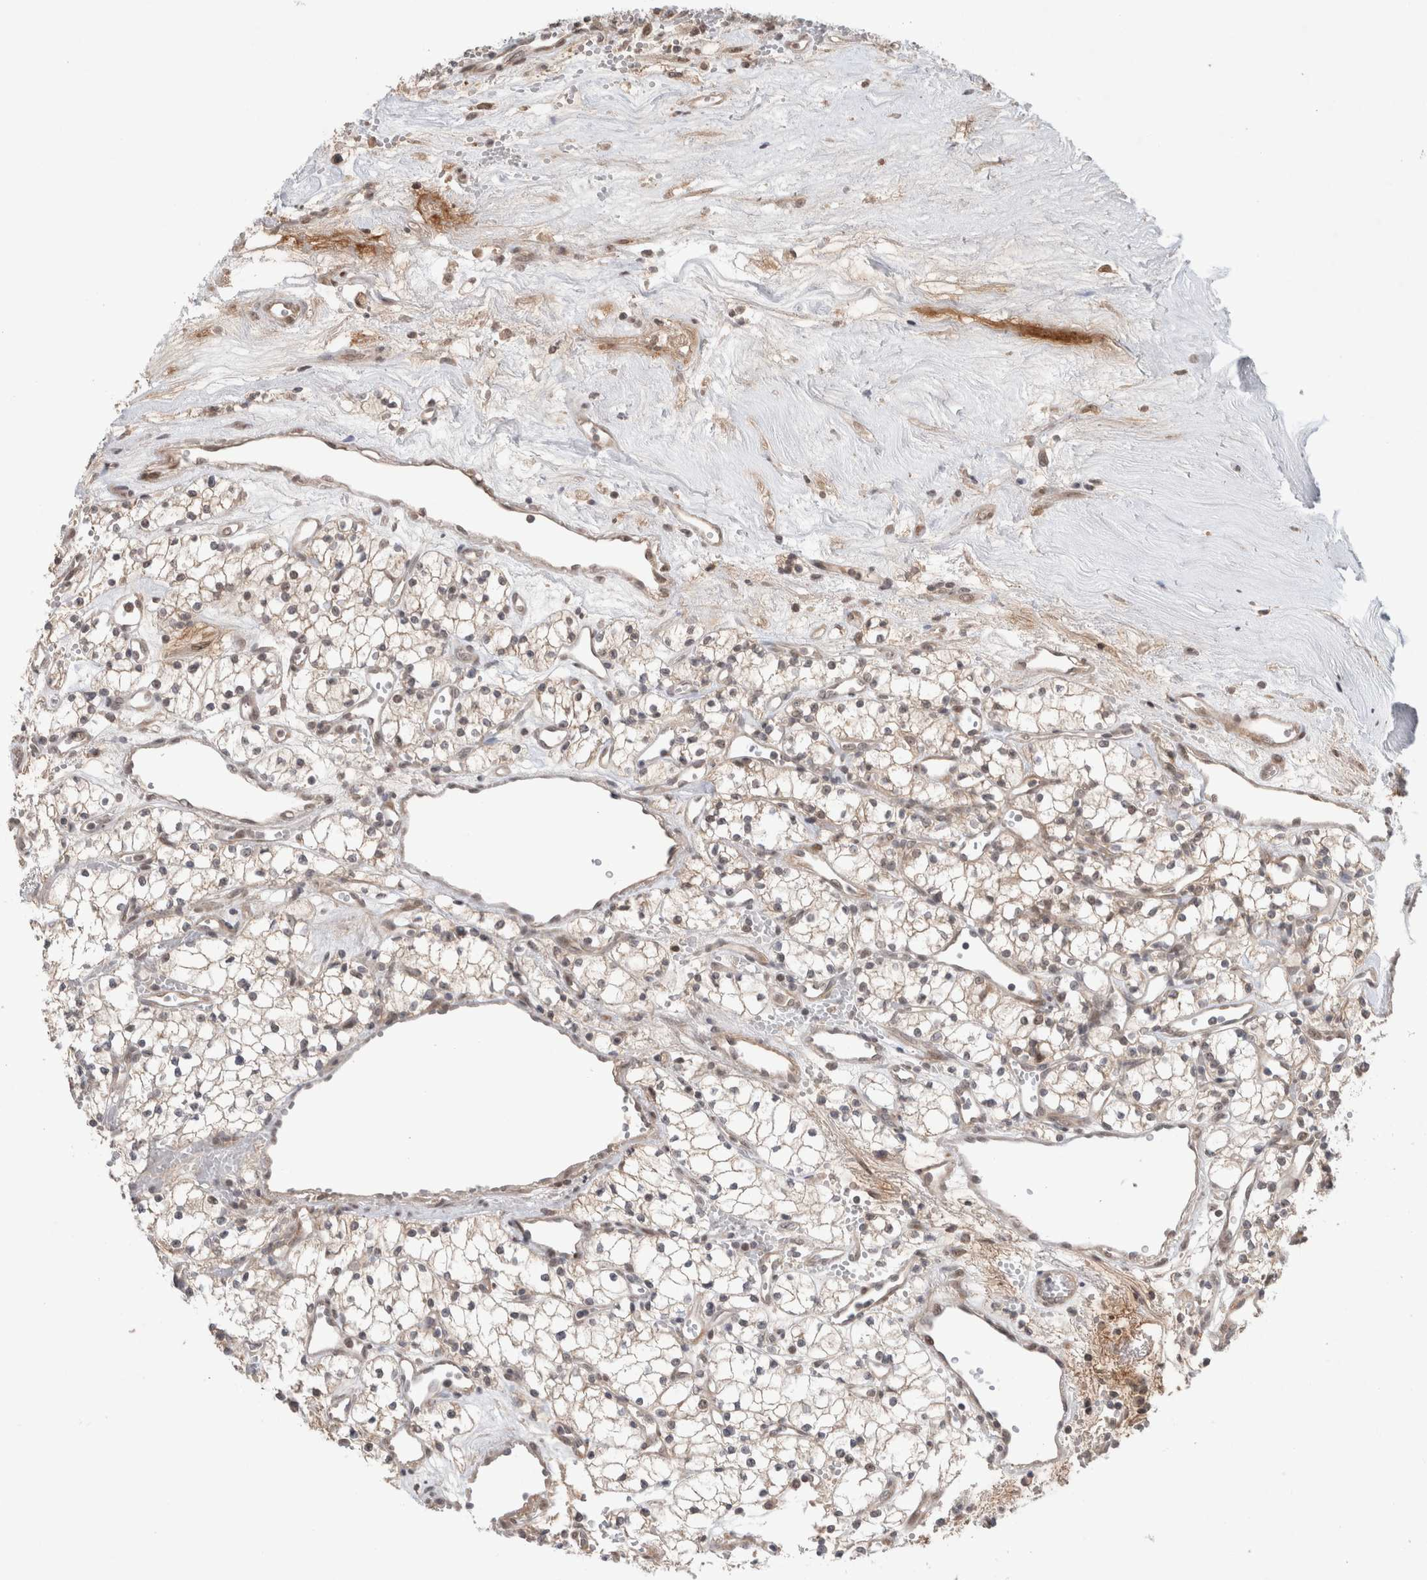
{"staining": {"intensity": "weak", "quantity": "<25%", "location": "cytoplasmic/membranous"}, "tissue": "renal cancer", "cell_type": "Tumor cells", "image_type": "cancer", "snomed": [{"axis": "morphology", "description": "Adenocarcinoma, NOS"}, {"axis": "topography", "description": "Kidney"}], "caption": "Immunohistochemistry (IHC) of human renal cancer (adenocarcinoma) exhibits no positivity in tumor cells.", "gene": "SYDE2", "patient": {"sex": "male", "age": 59}}